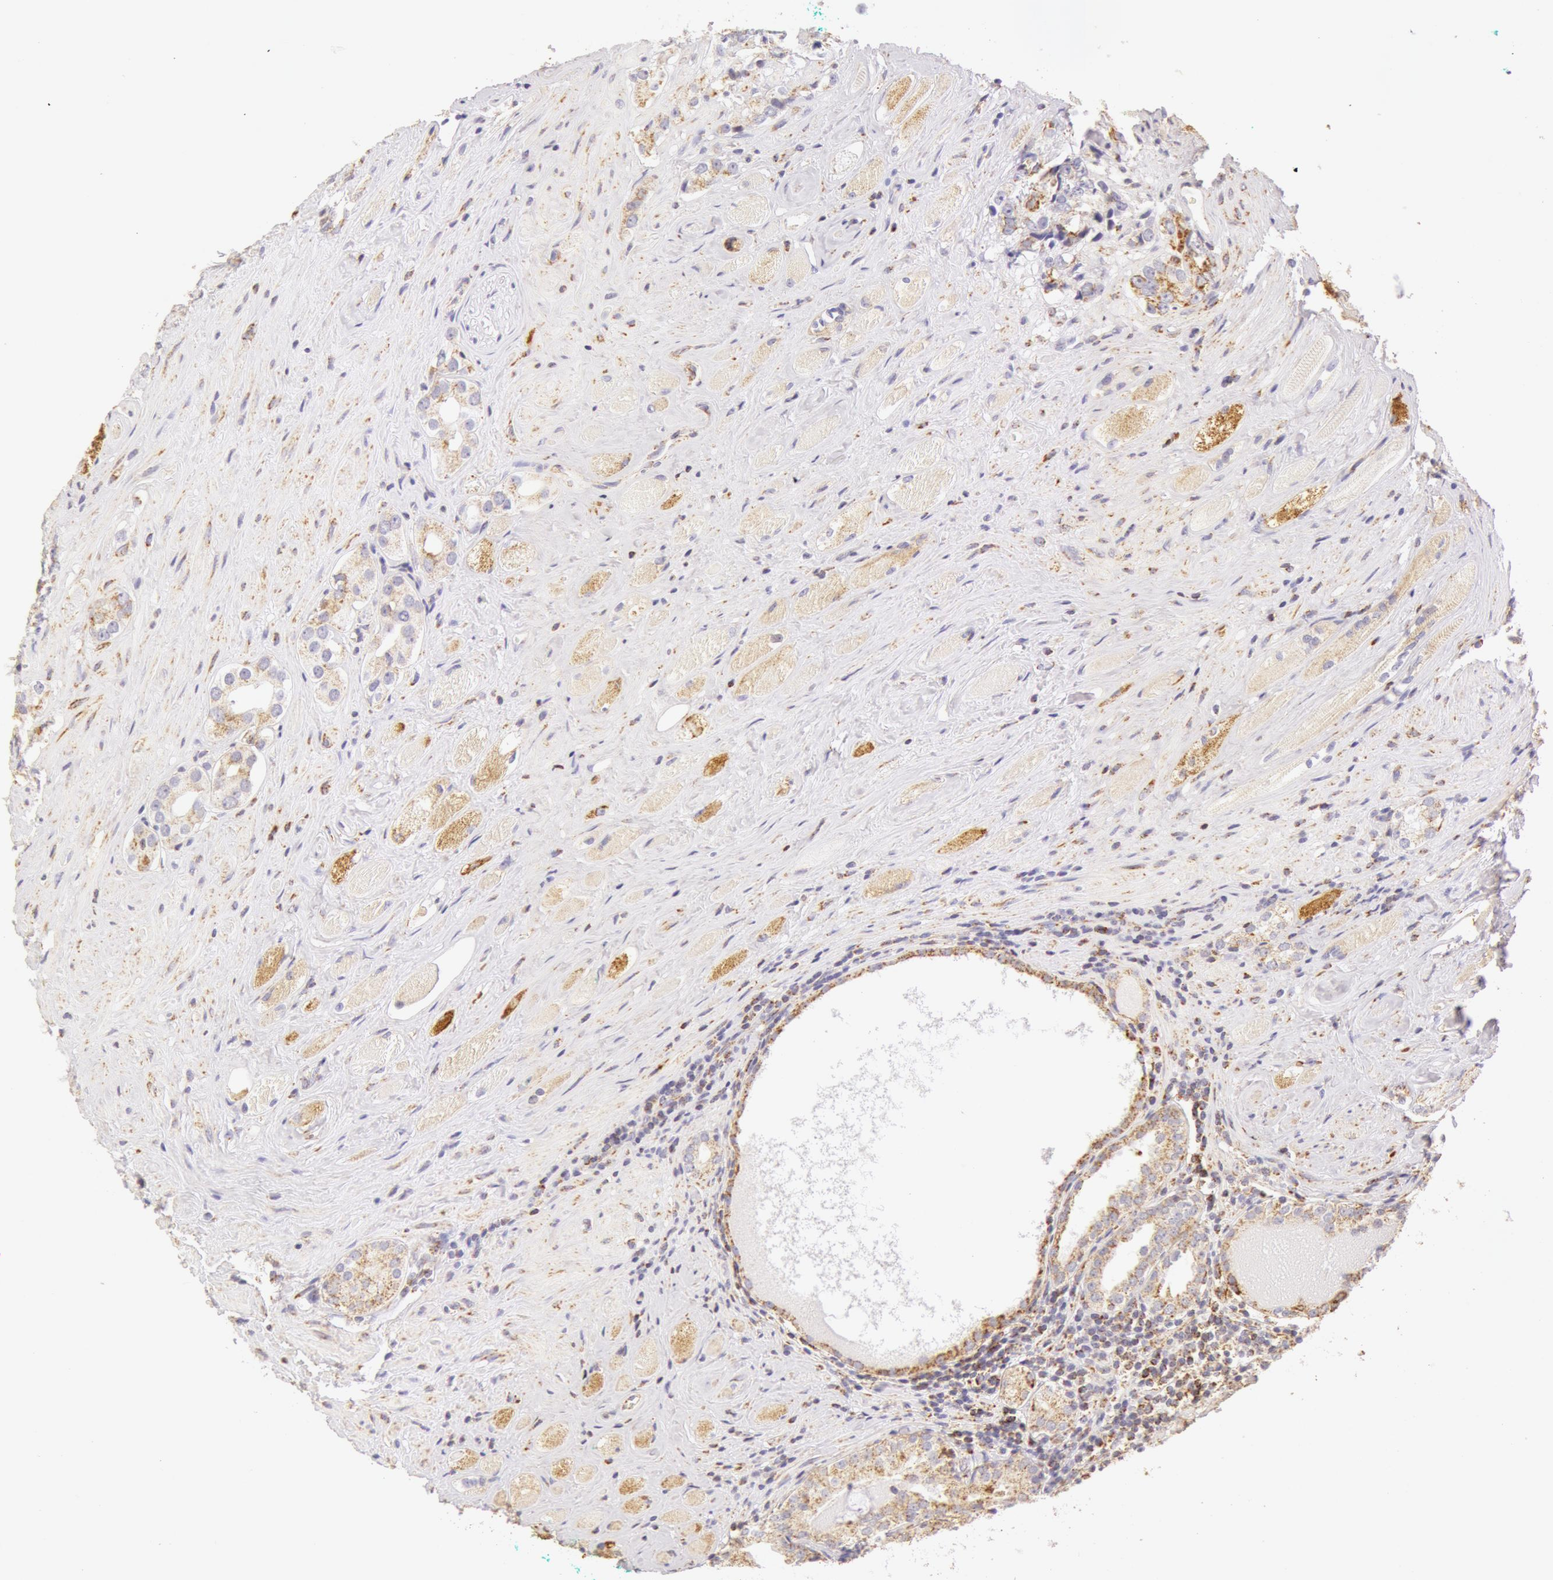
{"staining": {"intensity": "weak", "quantity": "25%-75%", "location": "cytoplasmic/membranous"}, "tissue": "prostate cancer", "cell_type": "Tumor cells", "image_type": "cancer", "snomed": [{"axis": "morphology", "description": "Adenocarcinoma, Medium grade"}, {"axis": "topography", "description": "Prostate"}], "caption": "A brown stain labels weak cytoplasmic/membranous positivity of a protein in prostate medium-grade adenocarcinoma tumor cells.", "gene": "ATP5F1B", "patient": {"sex": "male", "age": 73}}